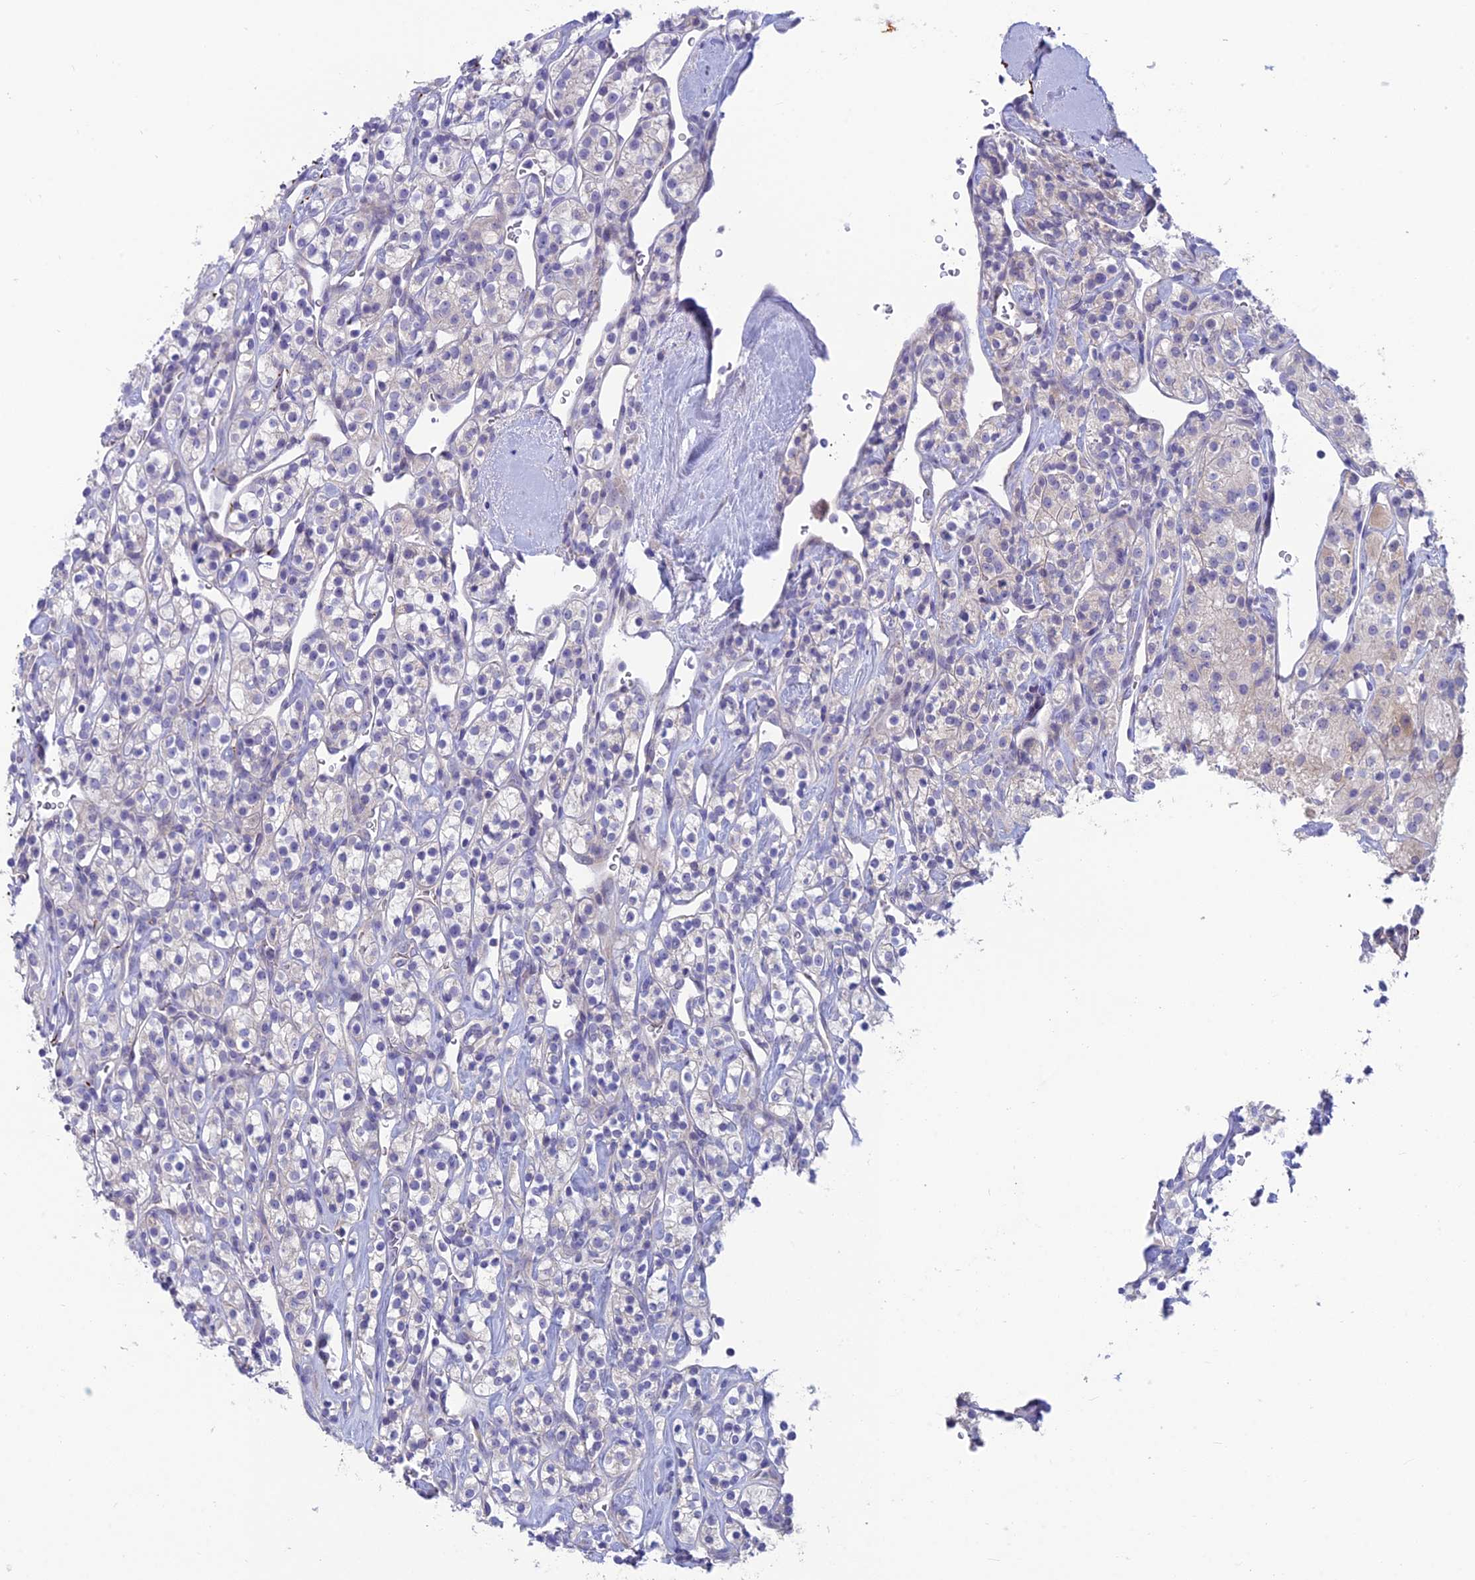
{"staining": {"intensity": "negative", "quantity": "none", "location": "none"}, "tissue": "renal cancer", "cell_type": "Tumor cells", "image_type": "cancer", "snomed": [{"axis": "morphology", "description": "Adenocarcinoma, NOS"}, {"axis": "topography", "description": "Kidney"}], "caption": "DAB (3,3'-diaminobenzidine) immunohistochemical staining of adenocarcinoma (renal) demonstrates no significant positivity in tumor cells.", "gene": "XPO7", "patient": {"sex": "male", "age": 77}}